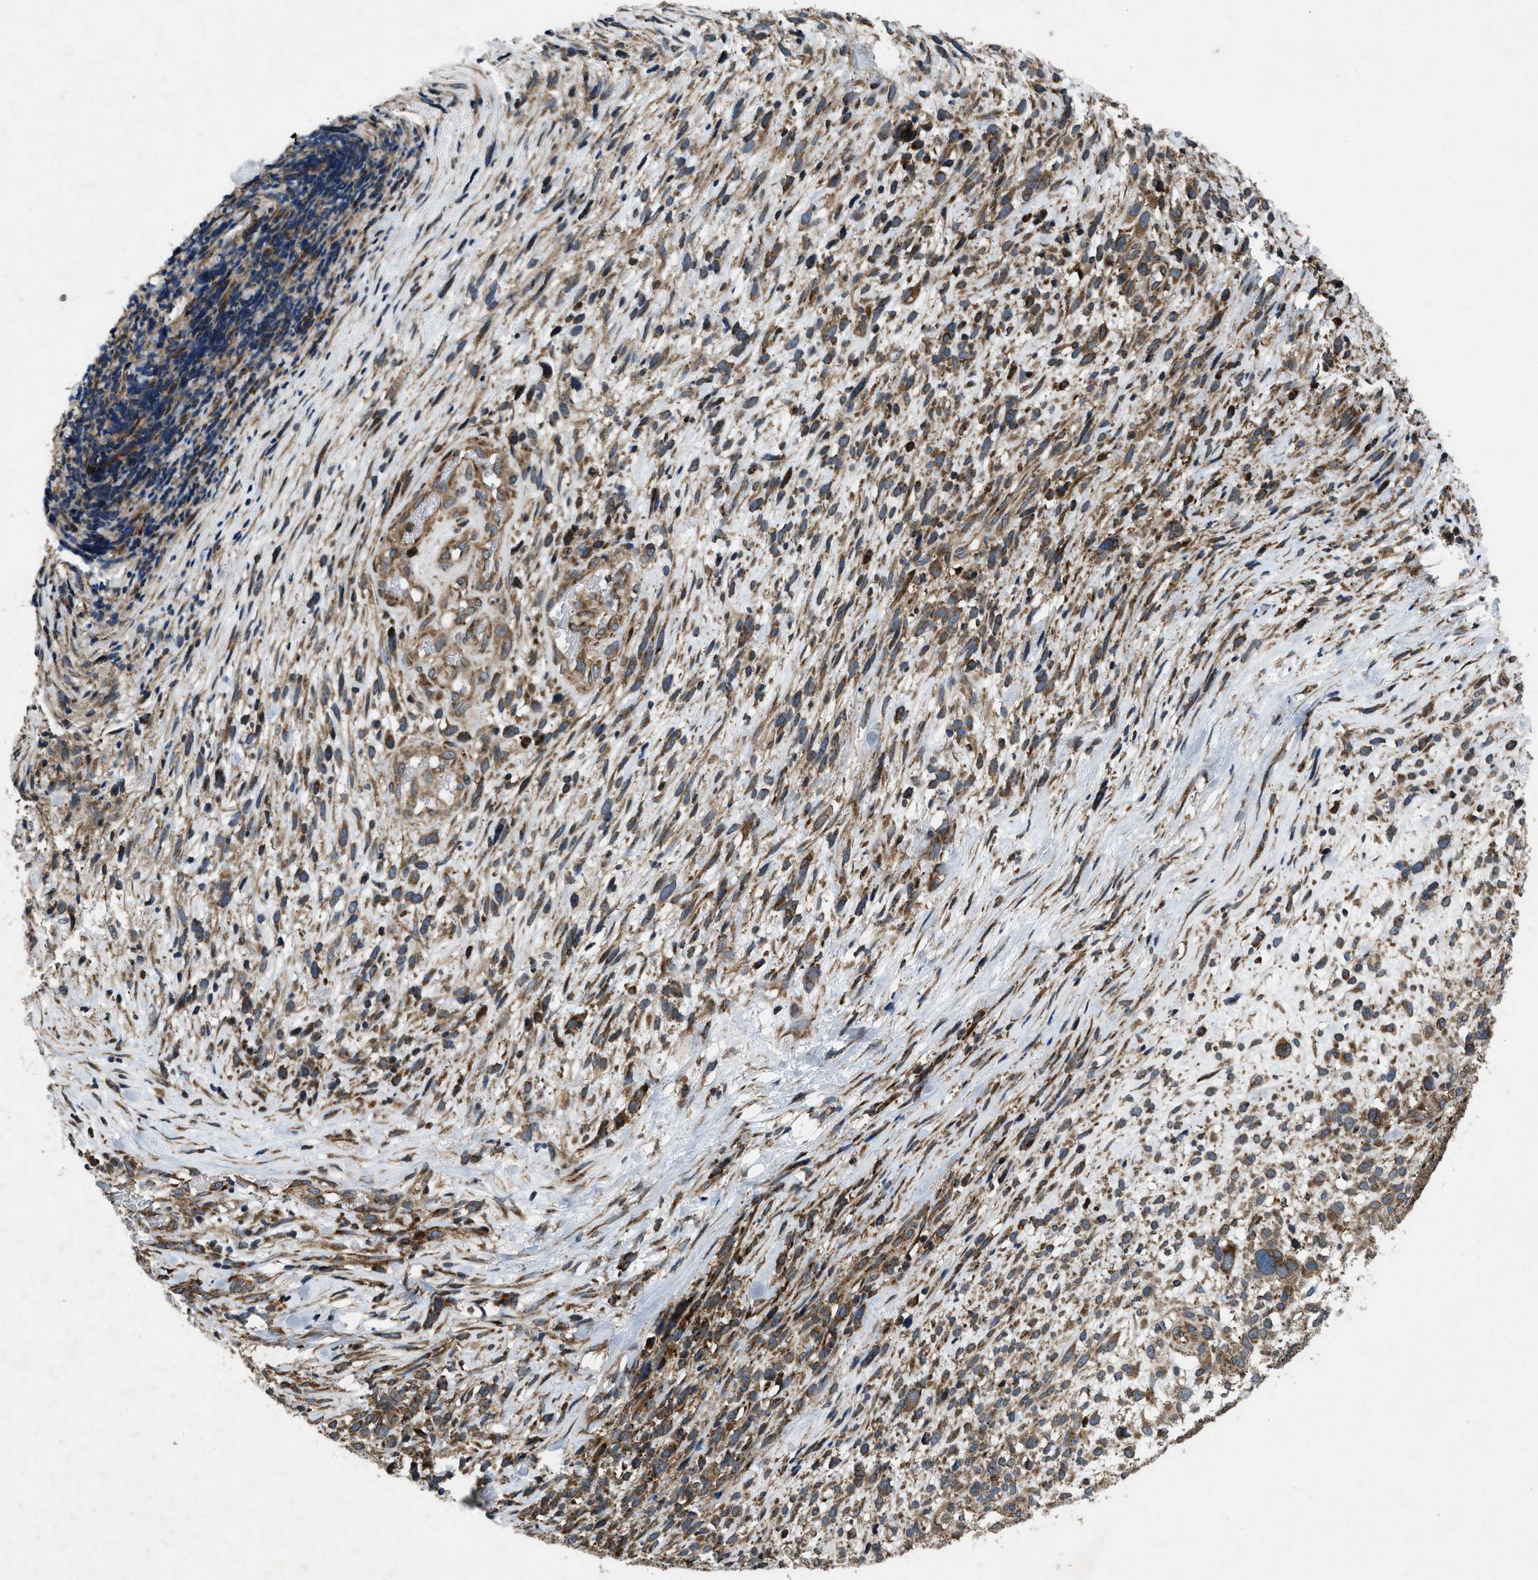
{"staining": {"intensity": "moderate", "quantity": ">75%", "location": "cytoplasmic/membranous"}, "tissue": "melanoma", "cell_type": "Tumor cells", "image_type": "cancer", "snomed": [{"axis": "morphology", "description": "Malignant melanoma, NOS"}, {"axis": "topography", "description": "Skin"}], "caption": "Moderate cytoplasmic/membranous staining is present in about >75% of tumor cells in malignant melanoma.", "gene": "PER3", "patient": {"sex": "female", "age": 55}}